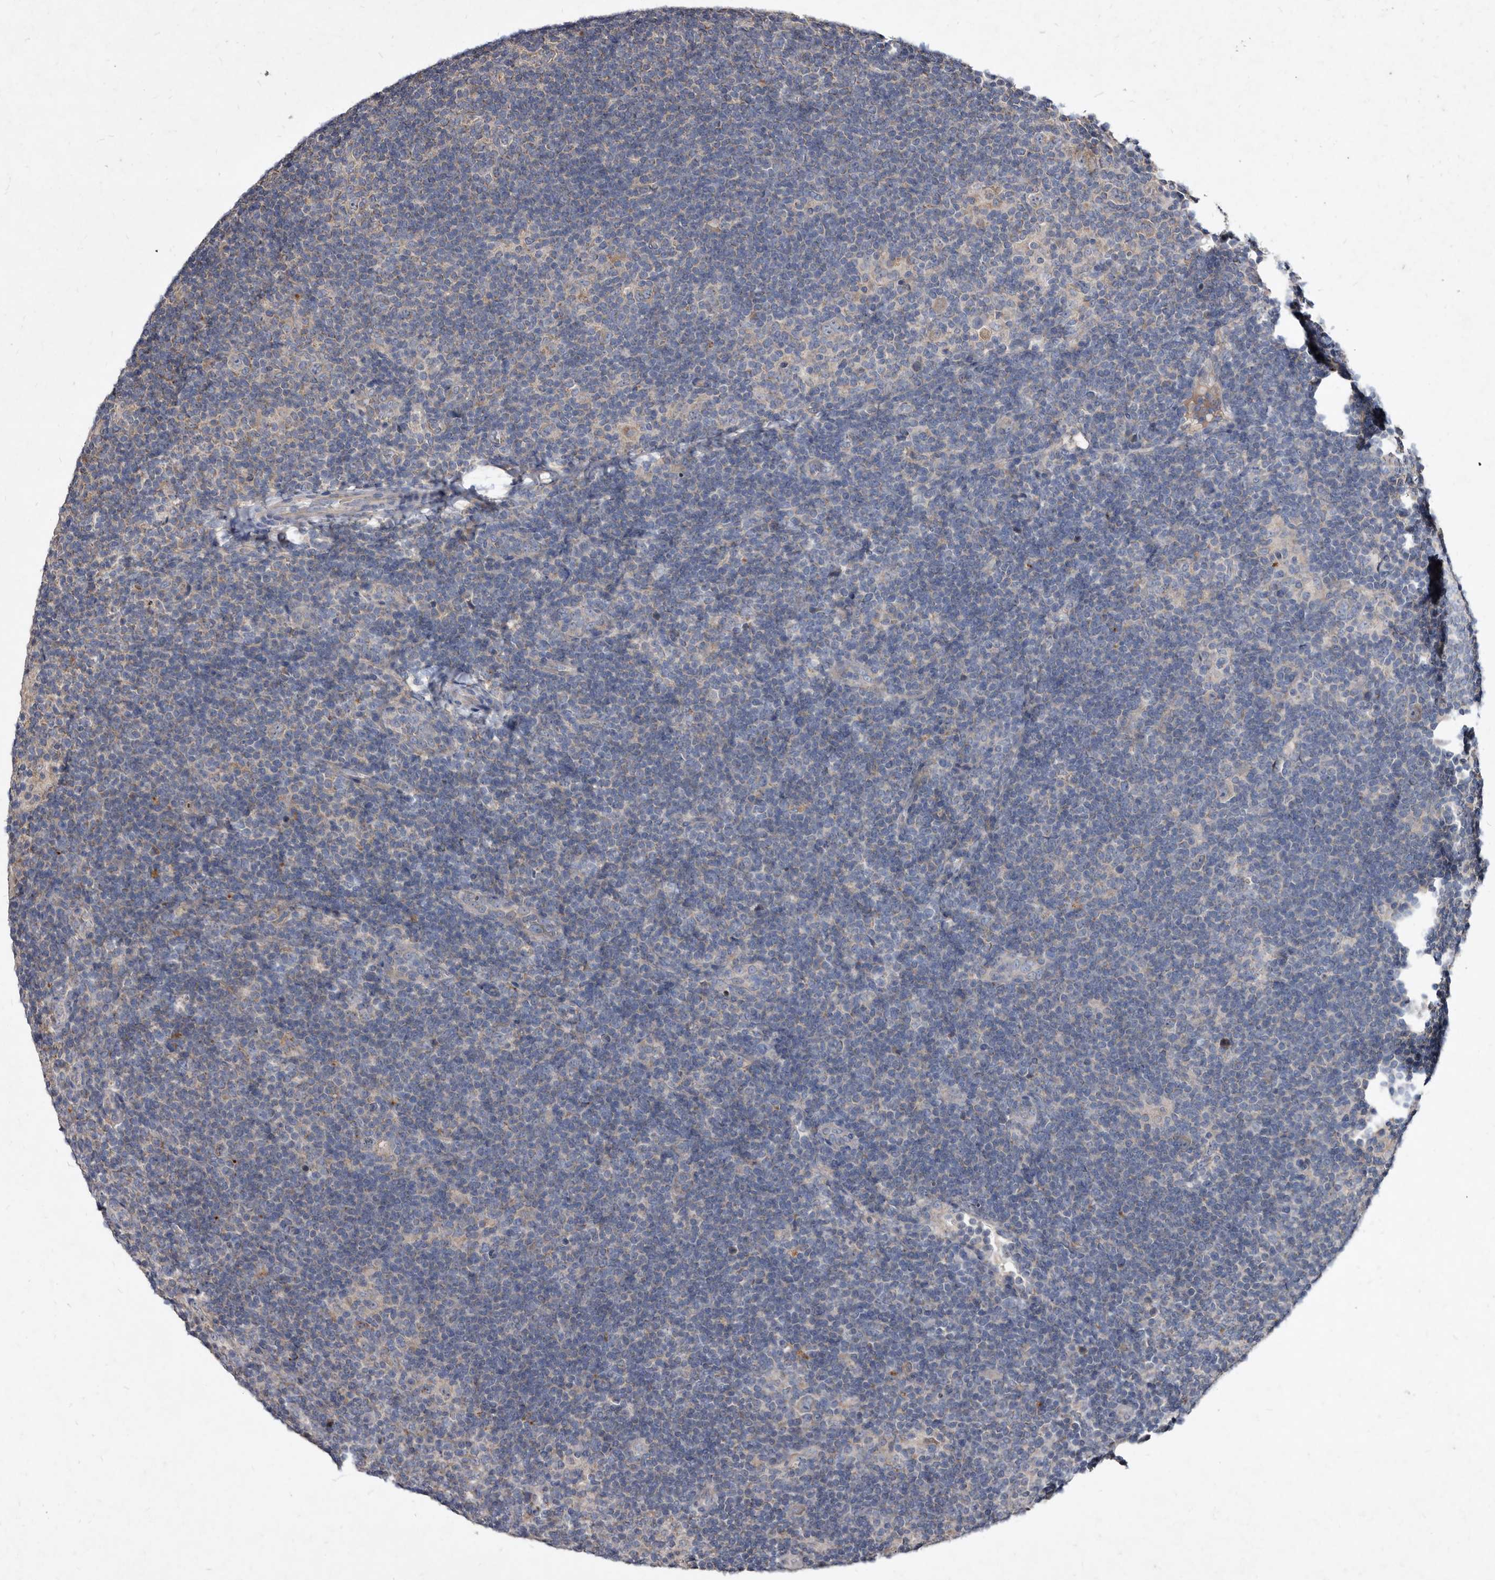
{"staining": {"intensity": "negative", "quantity": "none", "location": "none"}, "tissue": "lymphoma", "cell_type": "Tumor cells", "image_type": "cancer", "snomed": [{"axis": "morphology", "description": "Hodgkin's disease, NOS"}, {"axis": "topography", "description": "Lymph node"}], "caption": "This histopathology image is of lymphoma stained with immunohistochemistry (IHC) to label a protein in brown with the nuclei are counter-stained blue. There is no expression in tumor cells.", "gene": "YPEL3", "patient": {"sex": "female", "age": 57}}